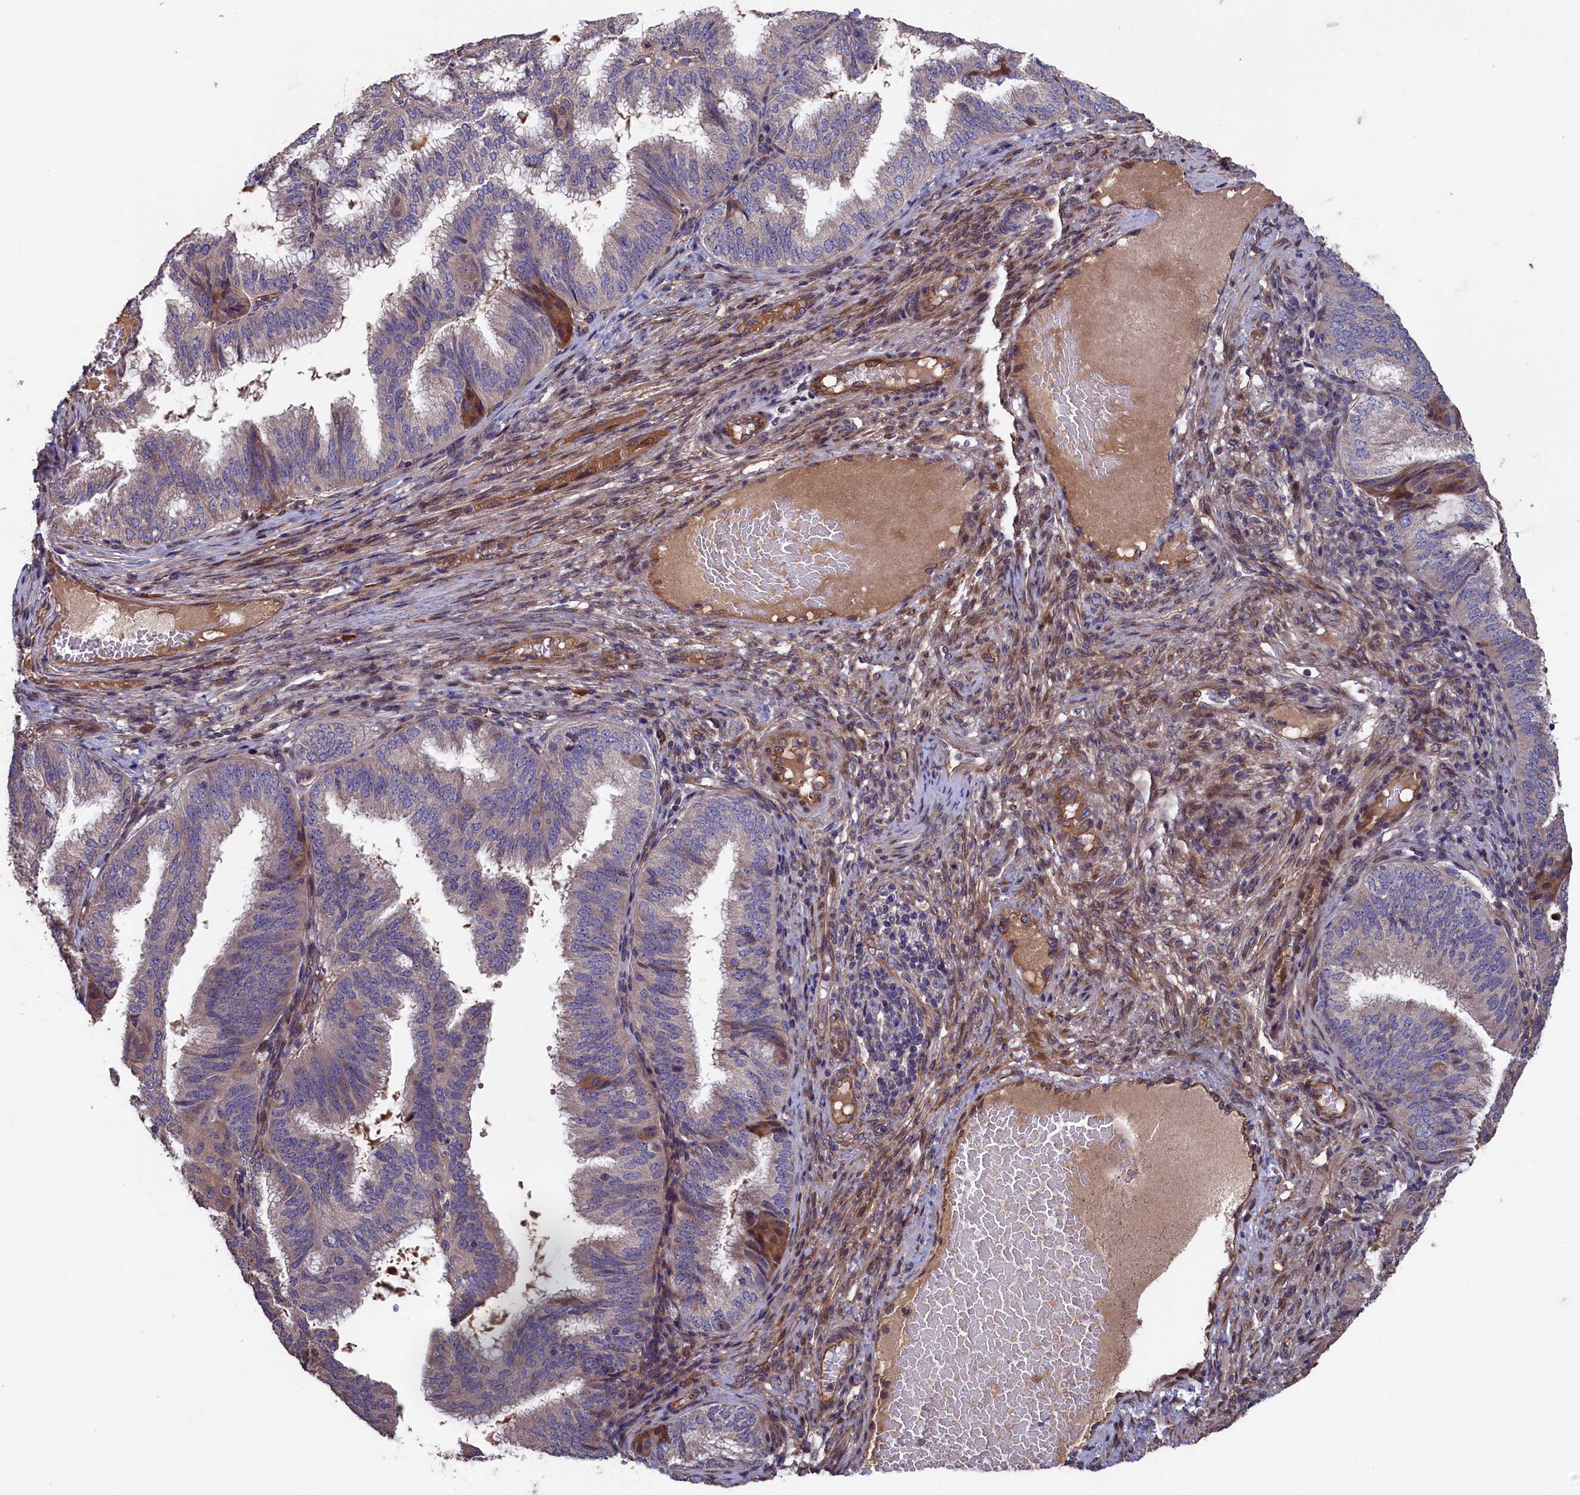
{"staining": {"intensity": "moderate", "quantity": "<25%", "location": "cytoplasmic/membranous"}, "tissue": "endometrial cancer", "cell_type": "Tumor cells", "image_type": "cancer", "snomed": [{"axis": "morphology", "description": "Adenocarcinoma, NOS"}, {"axis": "topography", "description": "Endometrium"}], "caption": "This image shows IHC staining of human endometrial adenocarcinoma, with low moderate cytoplasmic/membranous positivity in about <25% of tumor cells.", "gene": "GREB1L", "patient": {"sex": "female", "age": 49}}